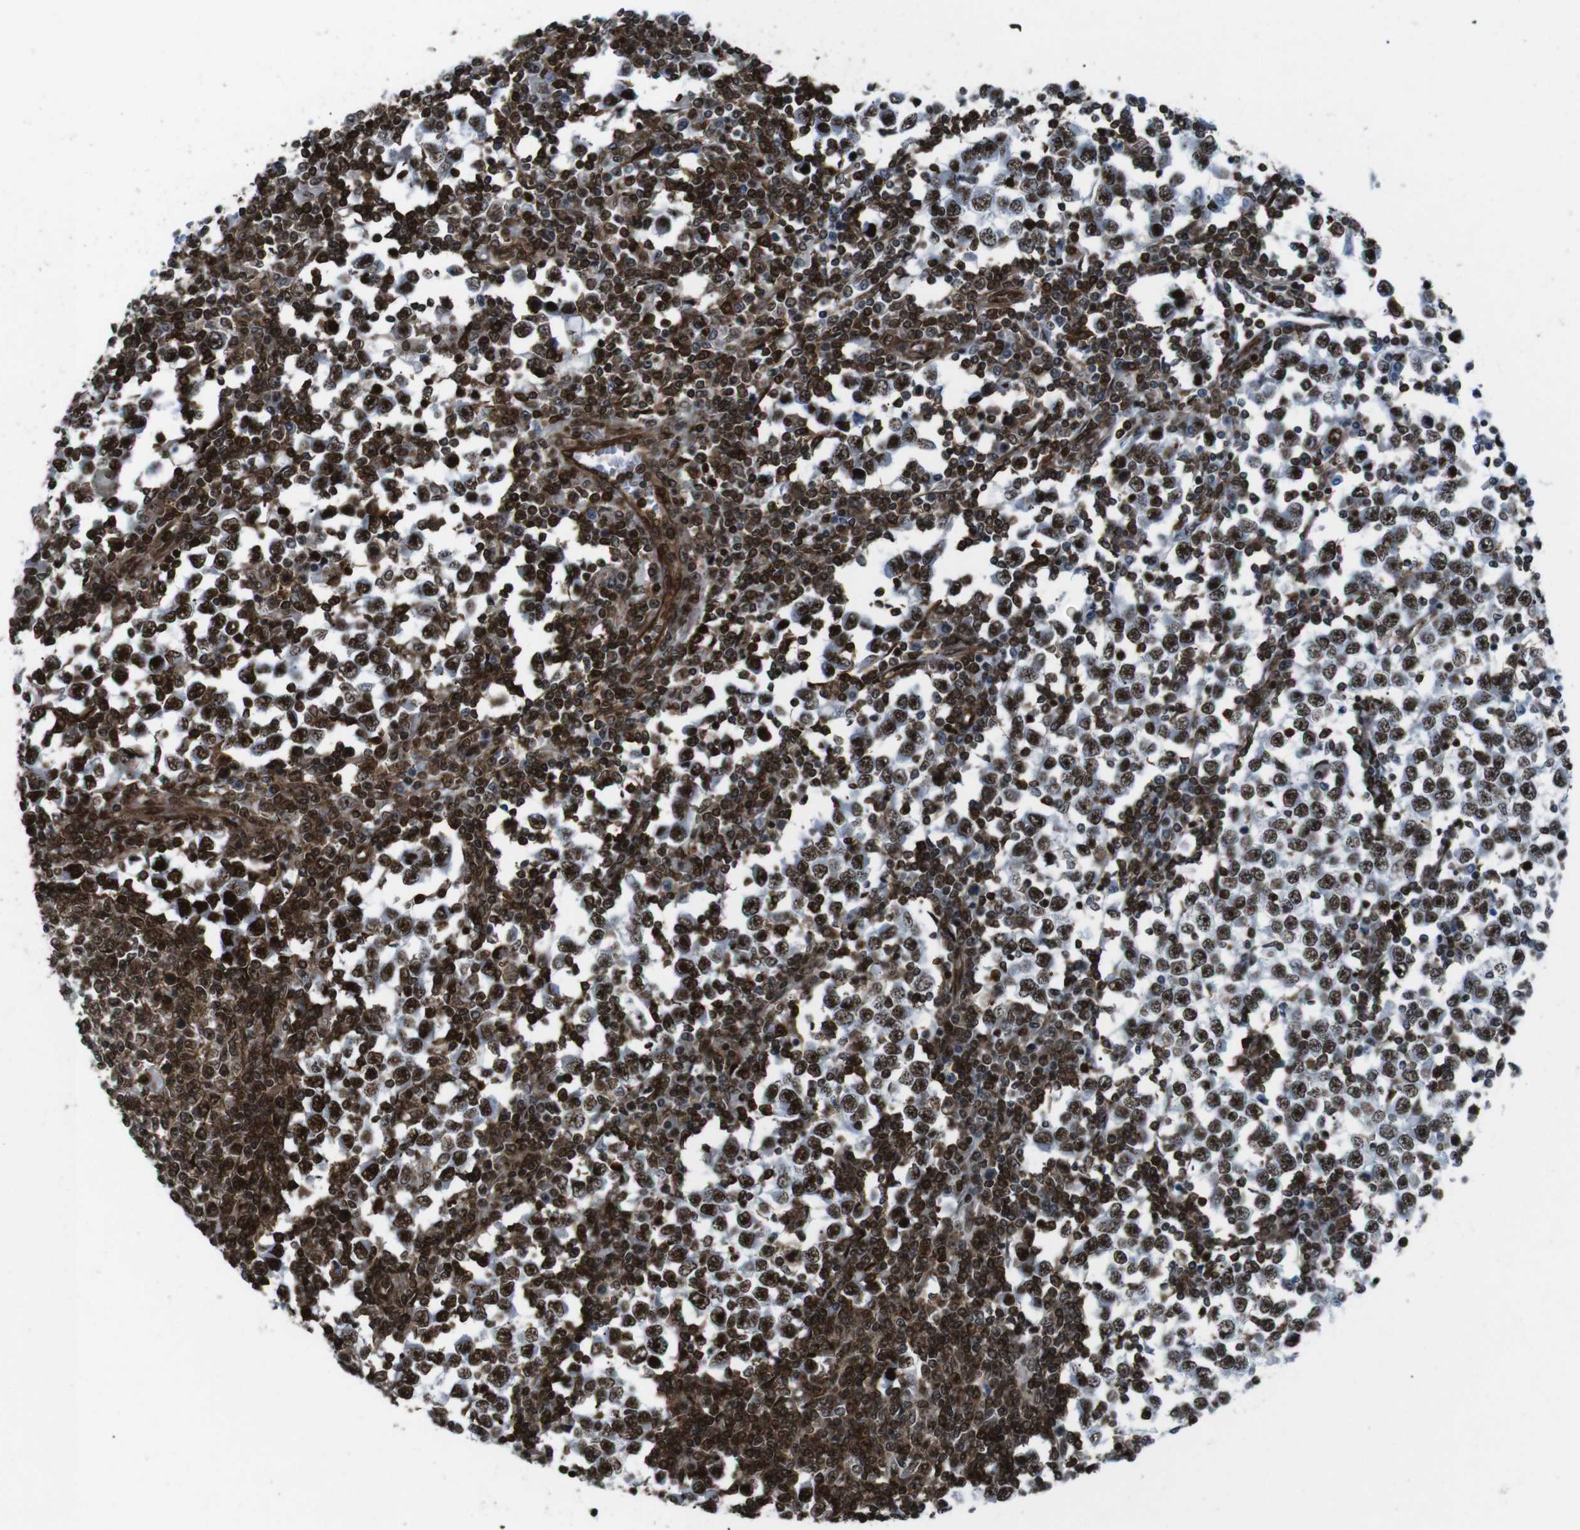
{"staining": {"intensity": "moderate", "quantity": ">75%", "location": "nuclear"}, "tissue": "testis cancer", "cell_type": "Tumor cells", "image_type": "cancer", "snomed": [{"axis": "morphology", "description": "Seminoma, NOS"}, {"axis": "topography", "description": "Testis"}], "caption": "DAB immunohistochemical staining of human testis cancer demonstrates moderate nuclear protein positivity in about >75% of tumor cells. The staining was performed using DAB (3,3'-diaminobenzidine) to visualize the protein expression in brown, while the nuclei were stained in blue with hematoxylin (Magnification: 20x).", "gene": "HNRNPU", "patient": {"sex": "male", "age": 65}}